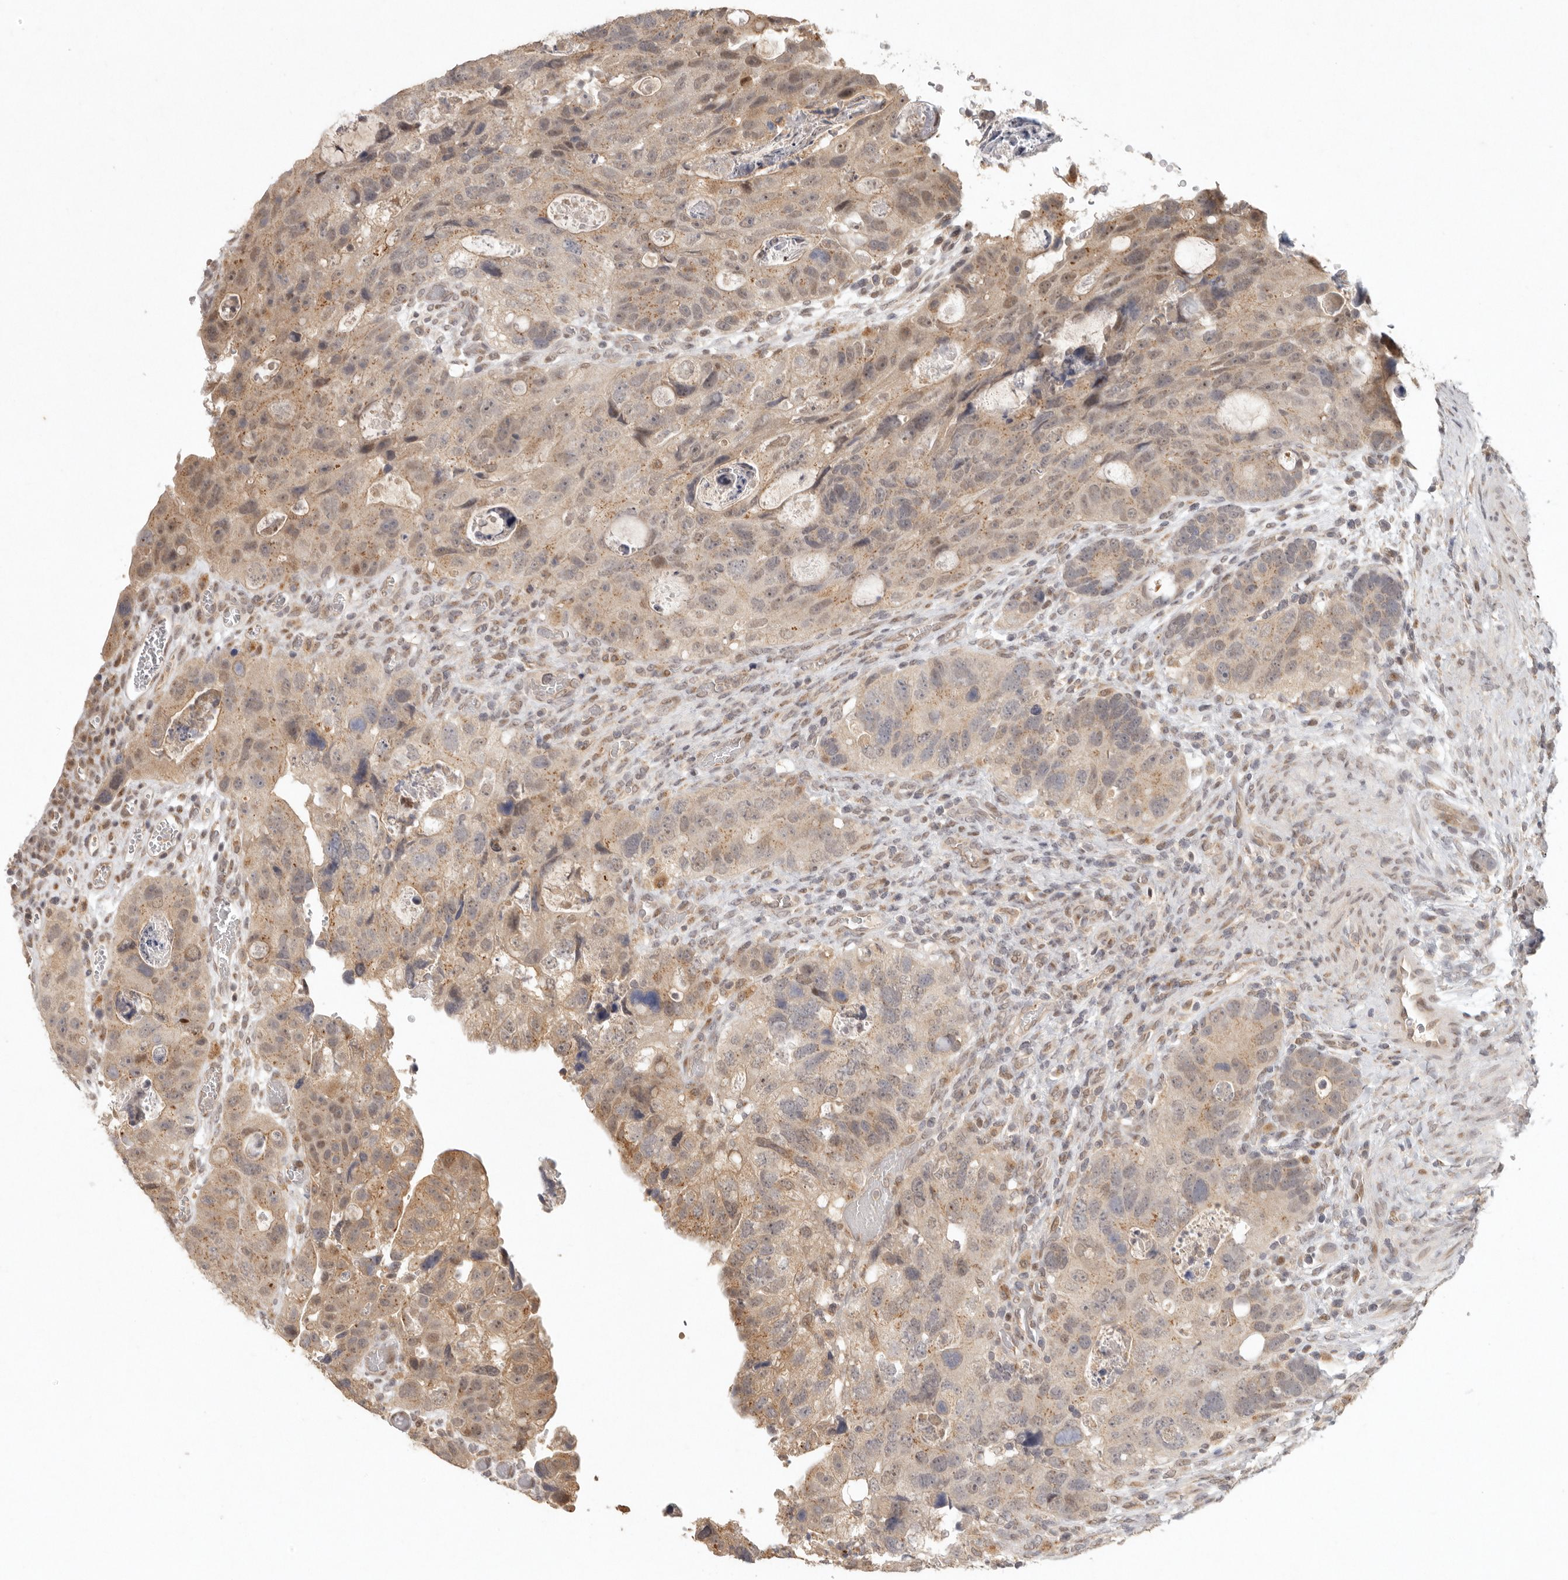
{"staining": {"intensity": "weak", "quantity": ">75%", "location": "cytoplasmic/membranous"}, "tissue": "colorectal cancer", "cell_type": "Tumor cells", "image_type": "cancer", "snomed": [{"axis": "morphology", "description": "Adenocarcinoma, NOS"}, {"axis": "topography", "description": "Rectum"}], "caption": "Colorectal cancer stained with a protein marker reveals weak staining in tumor cells.", "gene": "LRRC75A", "patient": {"sex": "male", "age": 59}}